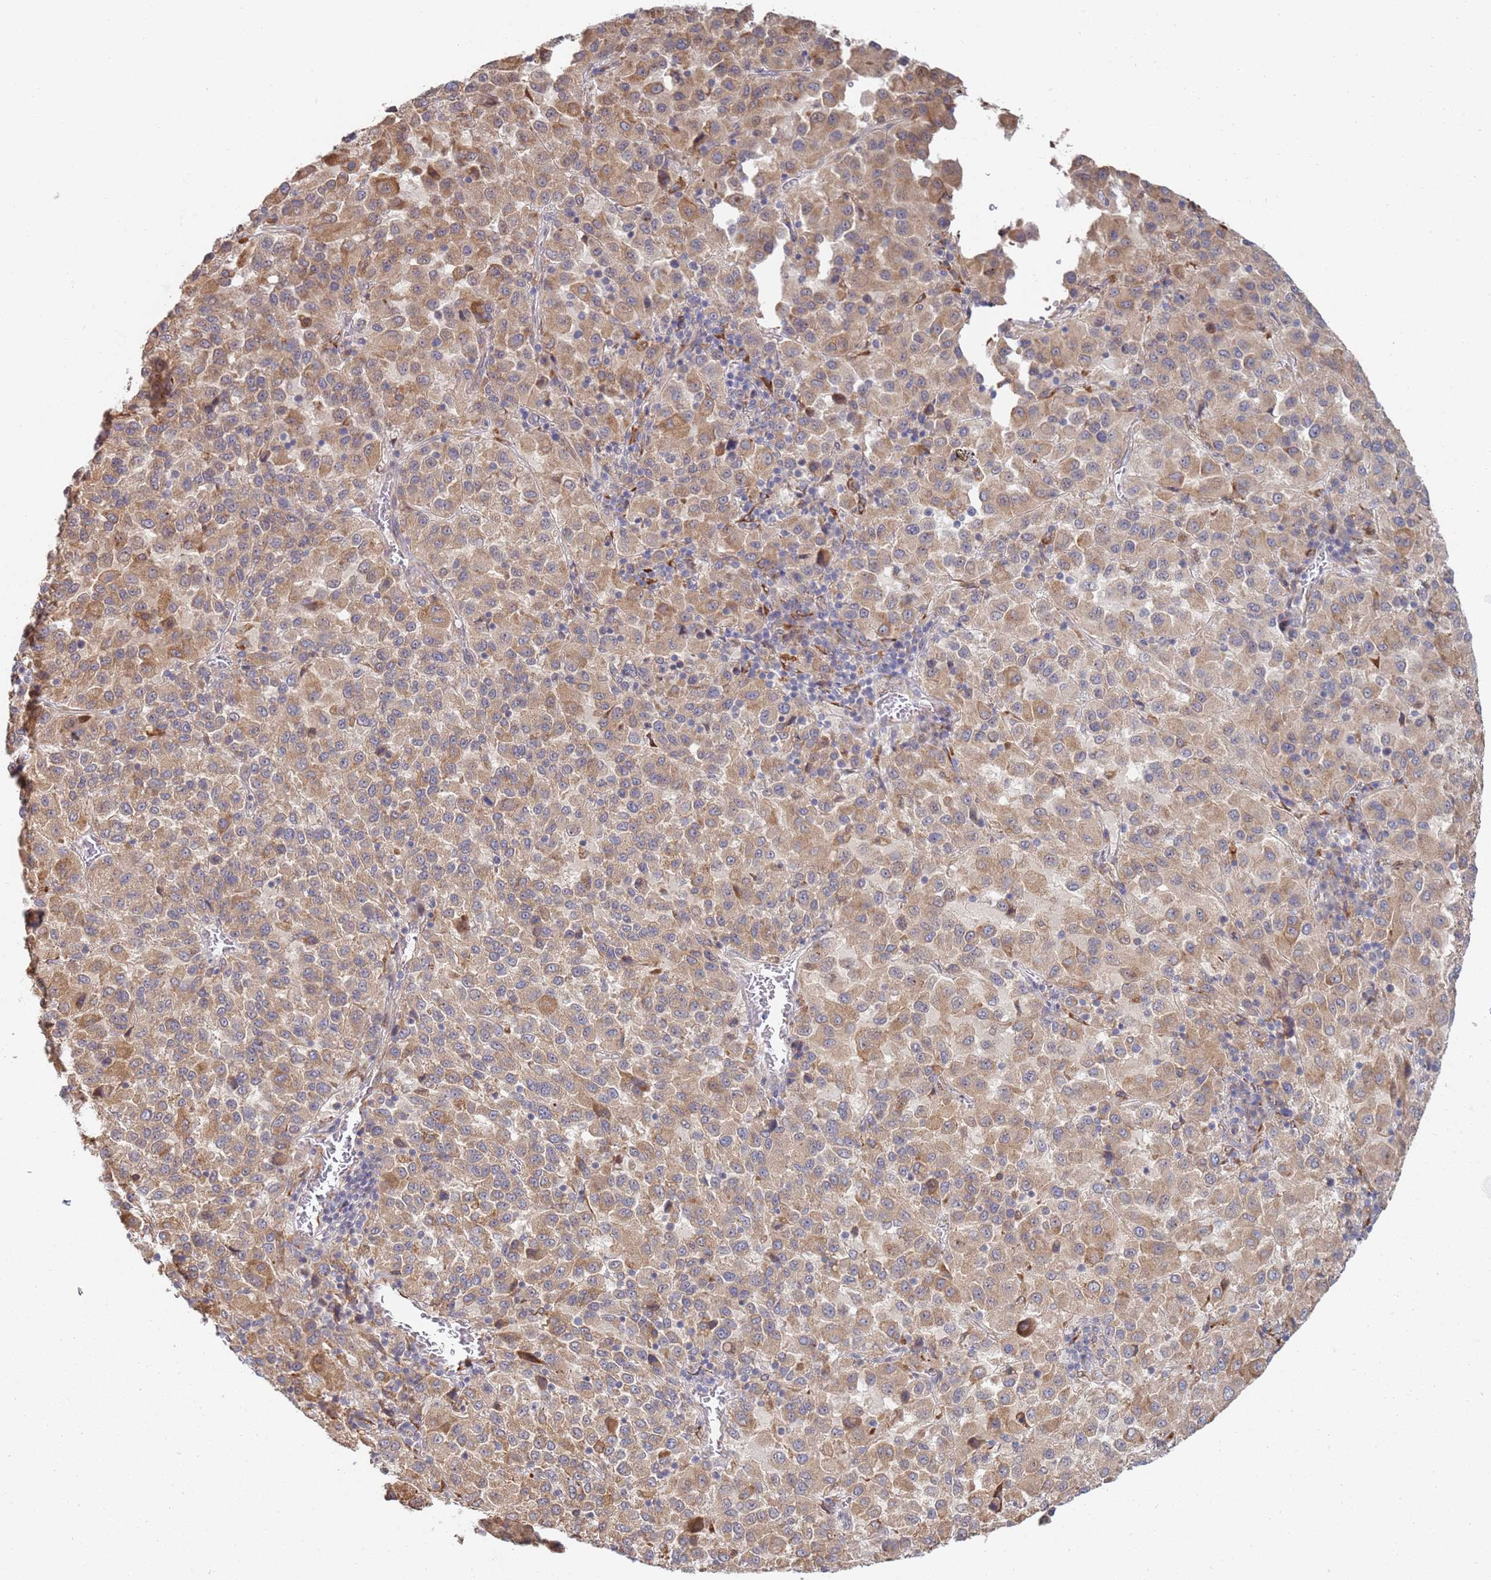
{"staining": {"intensity": "moderate", "quantity": ">75%", "location": "cytoplasmic/membranous"}, "tissue": "melanoma", "cell_type": "Tumor cells", "image_type": "cancer", "snomed": [{"axis": "morphology", "description": "Malignant melanoma, Metastatic site"}, {"axis": "topography", "description": "Lung"}], "caption": "Protein analysis of melanoma tissue demonstrates moderate cytoplasmic/membranous positivity in approximately >75% of tumor cells. (Brightfield microscopy of DAB IHC at high magnification).", "gene": "VRK2", "patient": {"sex": "male", "age": 64}}